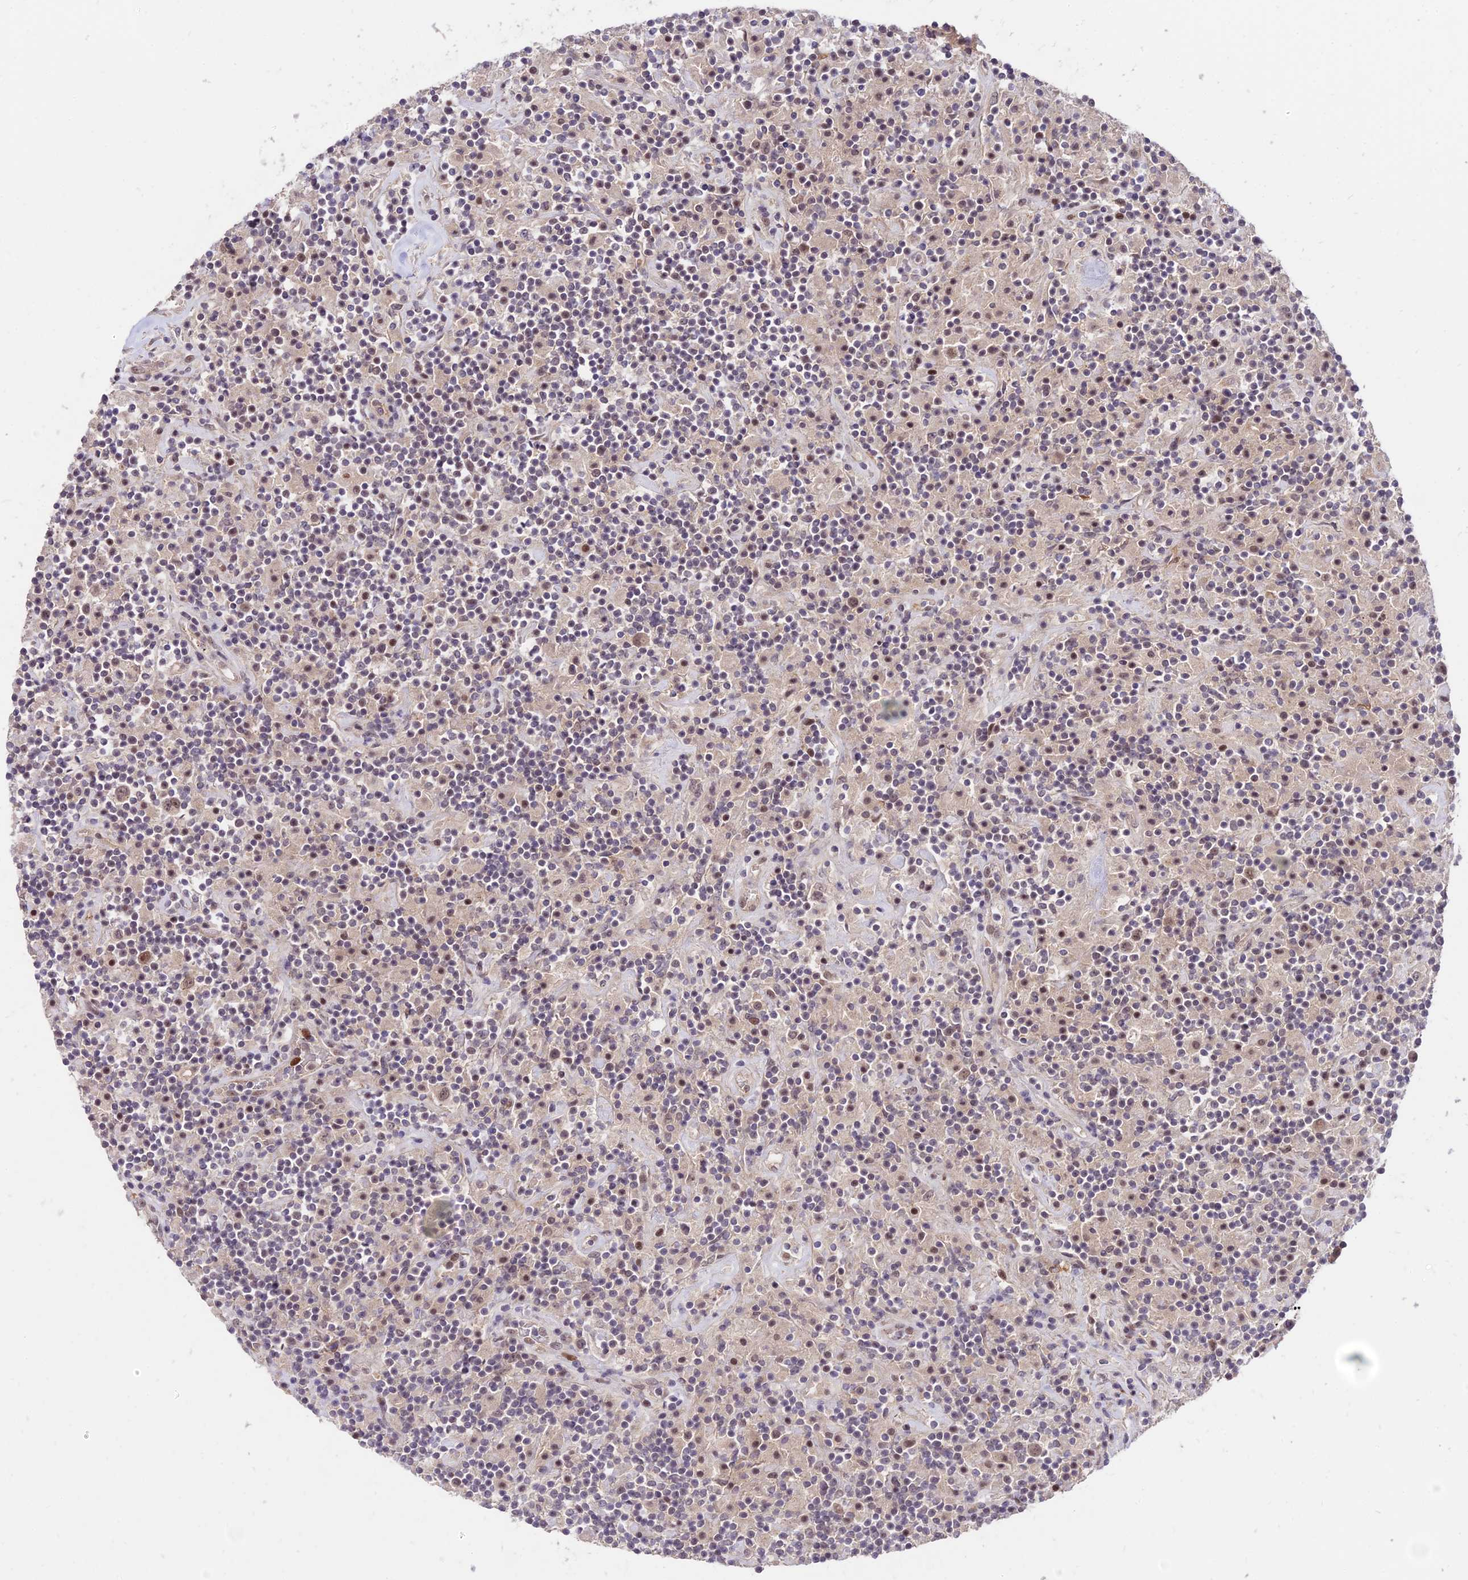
{"staining": {"intensity": "weak", "quantity": ">75%", "location": "nuclear"}, "tissue": "lymphoma", "cell_type": "Tumor cells", "image_type": "cancer", "snomed": [{"axis": "morphology", "description": "Hodgkin's disease, NOS"}, {"axis": "topography", "description": "Lymph node"}], "caption": "Brown immunohistochemical staining in lymphoma demonstrates weak nuclear staining in approximately >75% of tumor cells.", "gene": "ZNF85", "patient": {"sex": "male", "age": 70}}